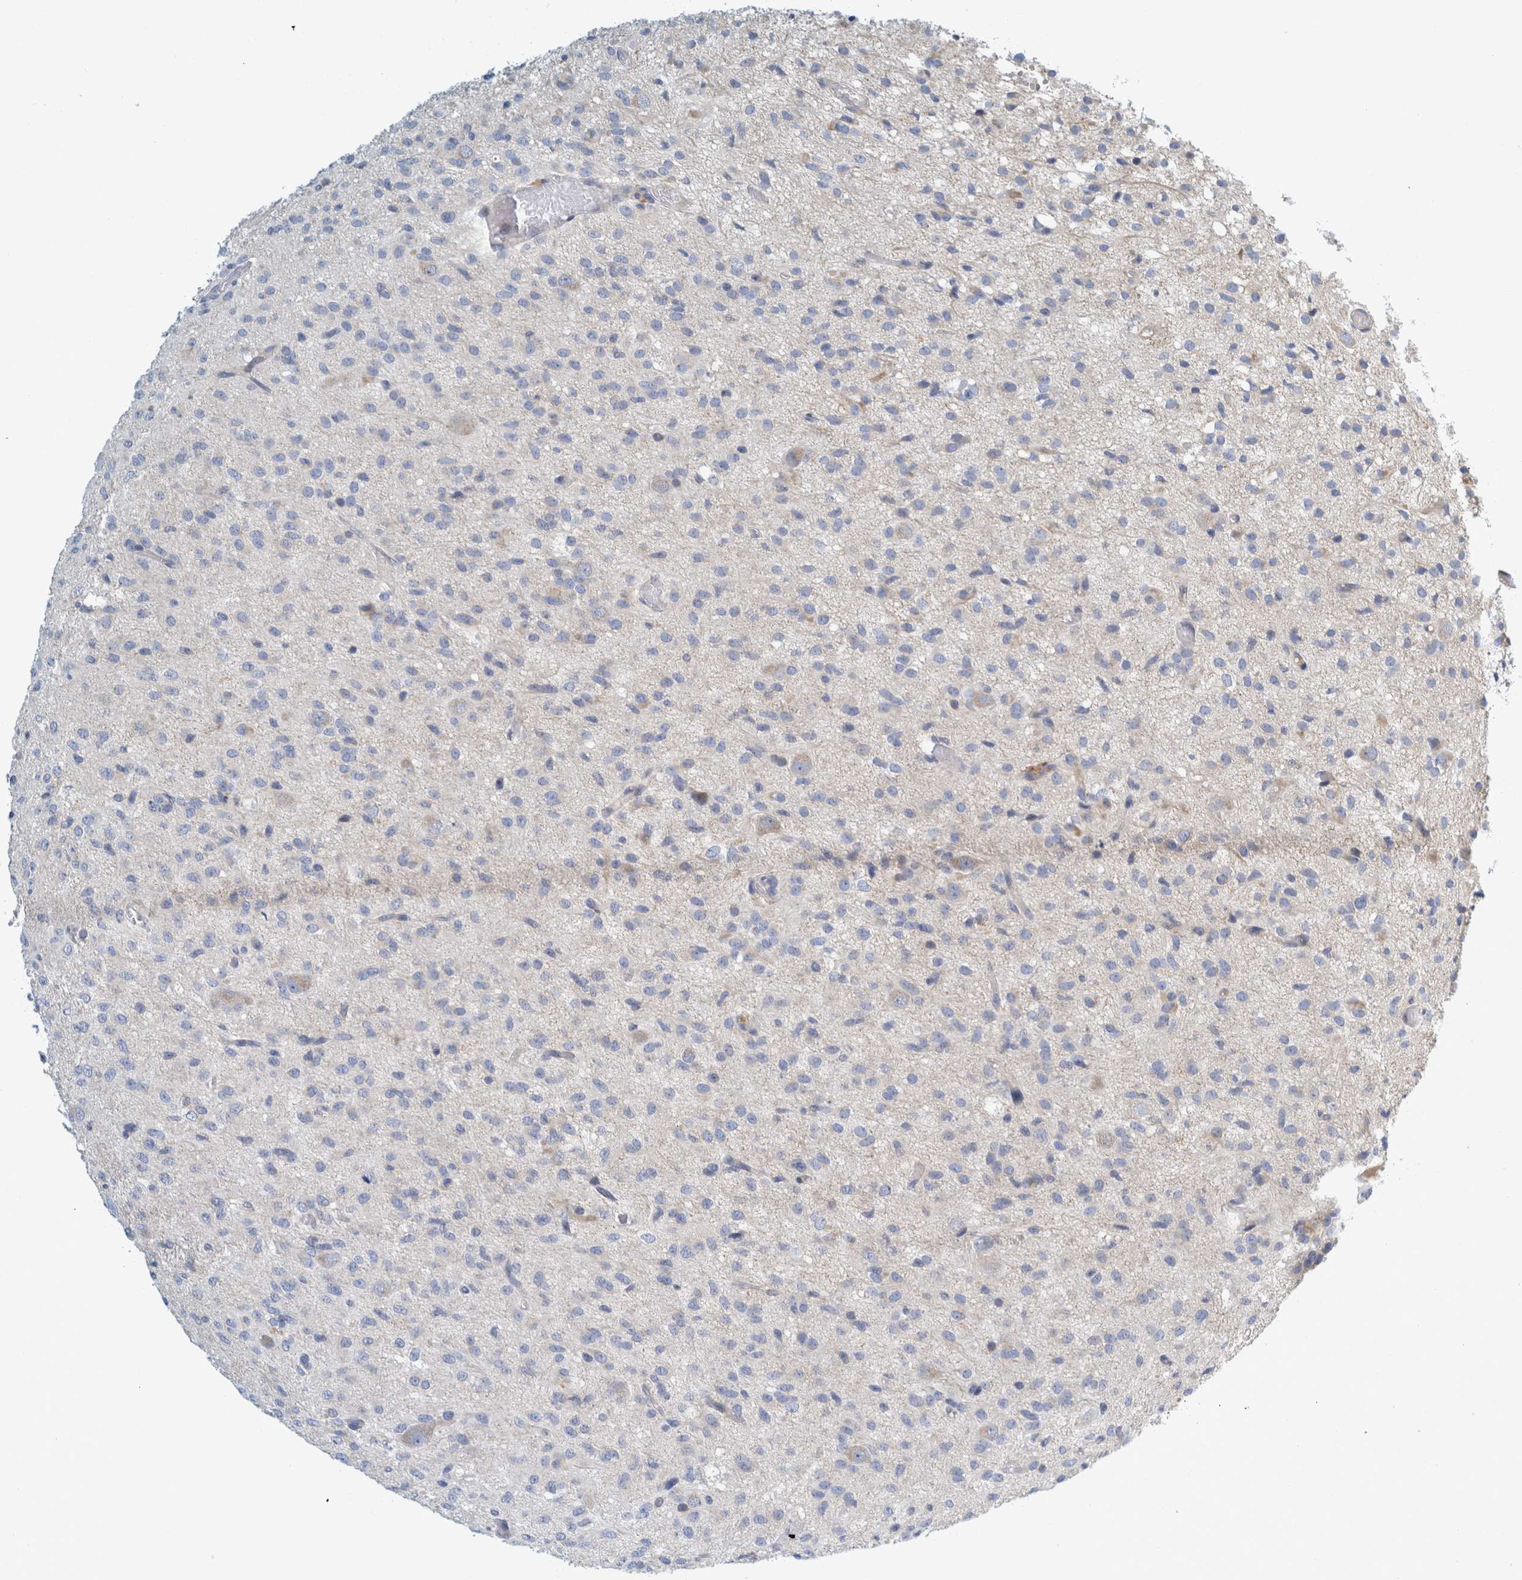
{"staining": {"intensity": "negative", "quantity": "none", "location": "none"}, "tissue": "glioma", "cell_type": "Tumor cells", "image_type": "cancer", "snomed": [{"axis": "morphology", "description": "Glioma, malignant, High grade"}, {"axis": "topography", "description": "Brain"}], "caption": "This is a image of immunohistochemistry staining of glioma, which shows no expression in tumor cells. (DAB immunohistochemistry with hematoxylin counter stain).", "gene": "ZNF324B", "patient": {"sex": "female", "age": 59}}